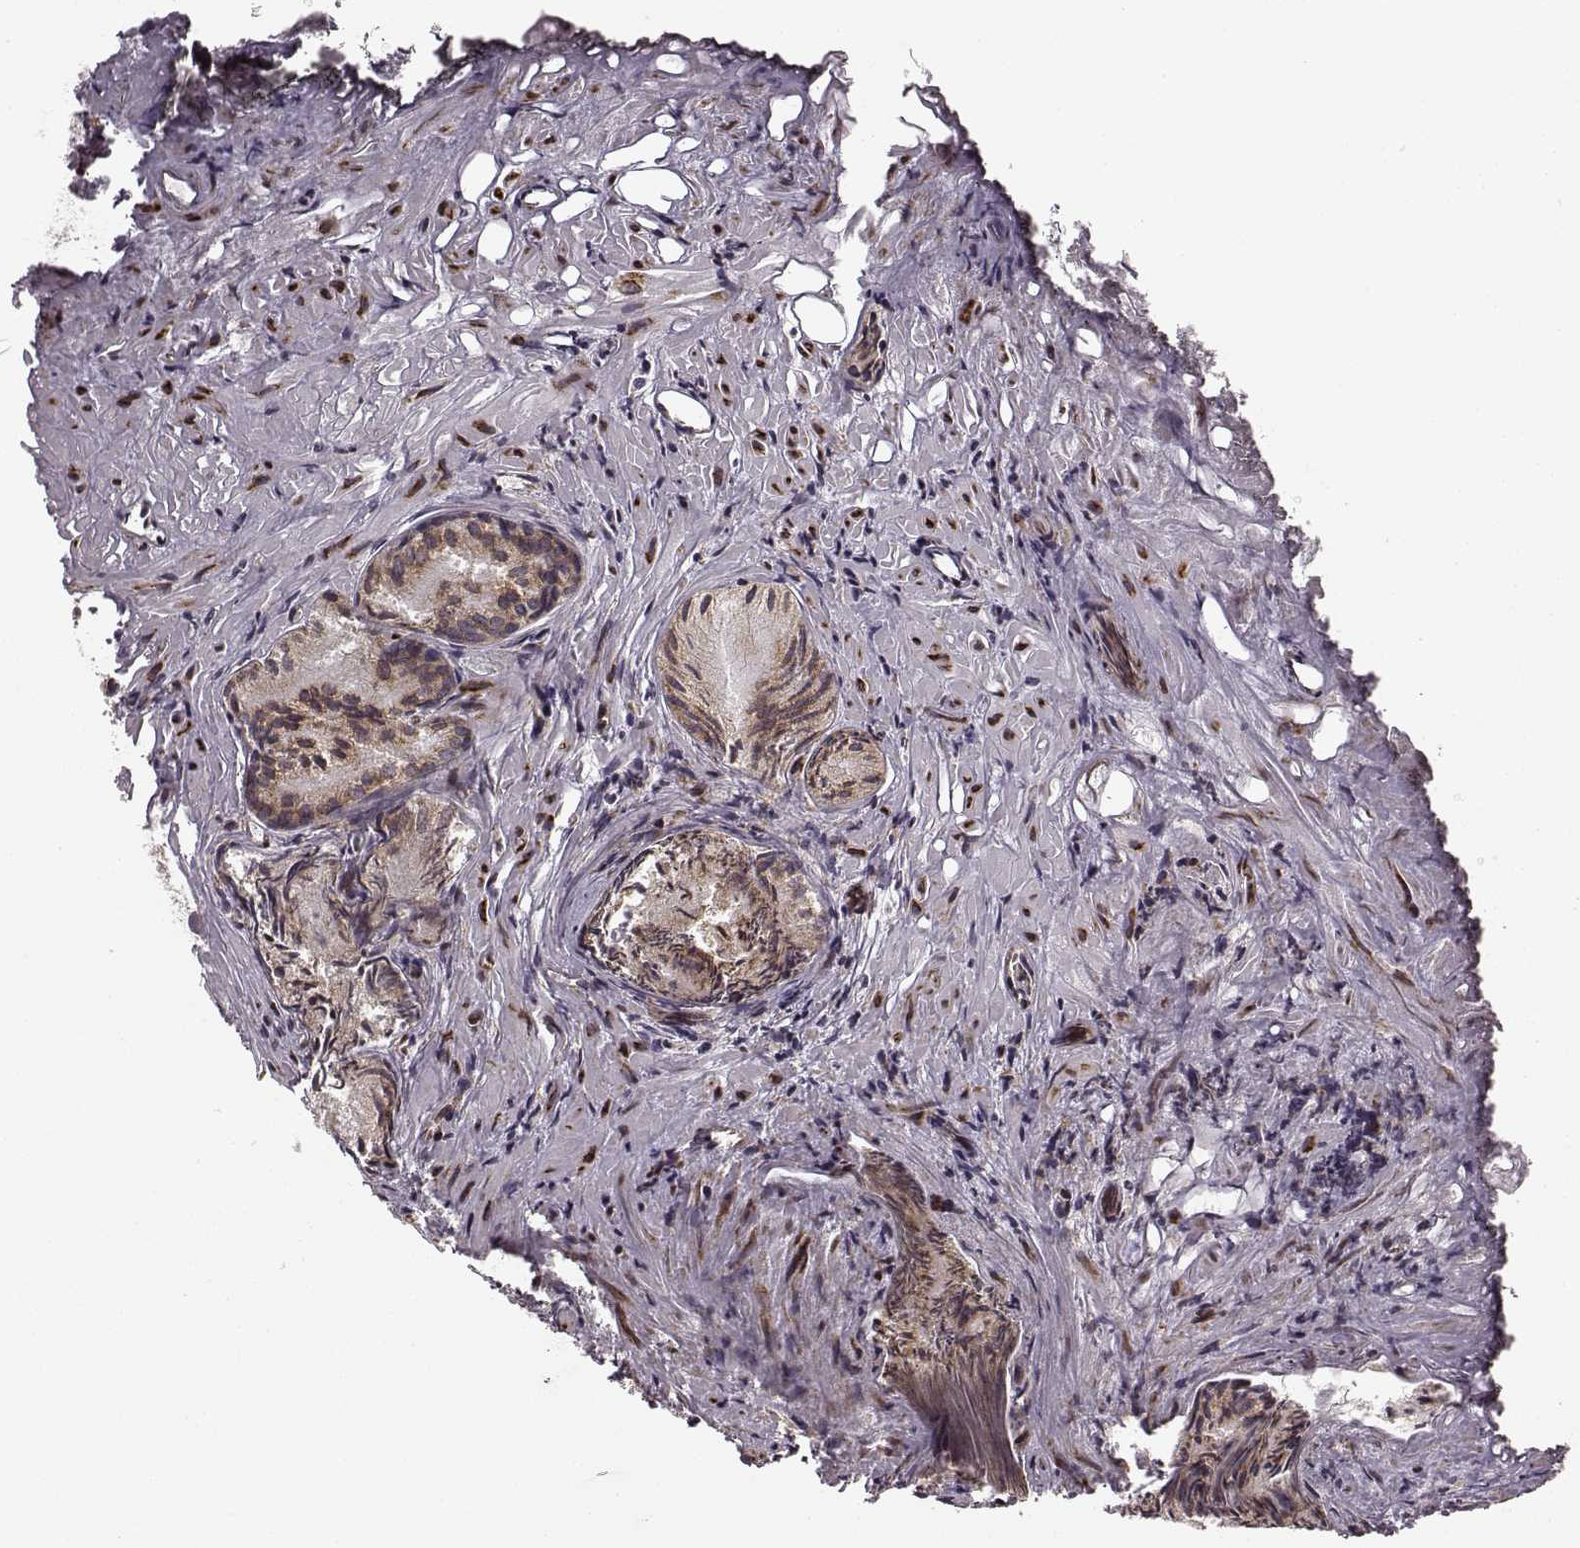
{"staining": {"intensity": "weak", "quantity": ">75%", "location": "cytoplasmic/membranous"}, "tissue": "prostate cancer", "cell_type": "Tumor cells", "image_type": "cancer", "snomed": [{"axis": "morphology", "description": "Adenocarcinoma, High grade"}, {"axis": "topography", "description": "Prostate"}], "caption": "The immunohistochemical stain shows weak cytoplasmic/membranous positivity in tumor cells of high-grade adenocarcinoma (prostate) tissue.", "gene": "TMEM14A", "patient": {"sex": "male", "age": 81}}